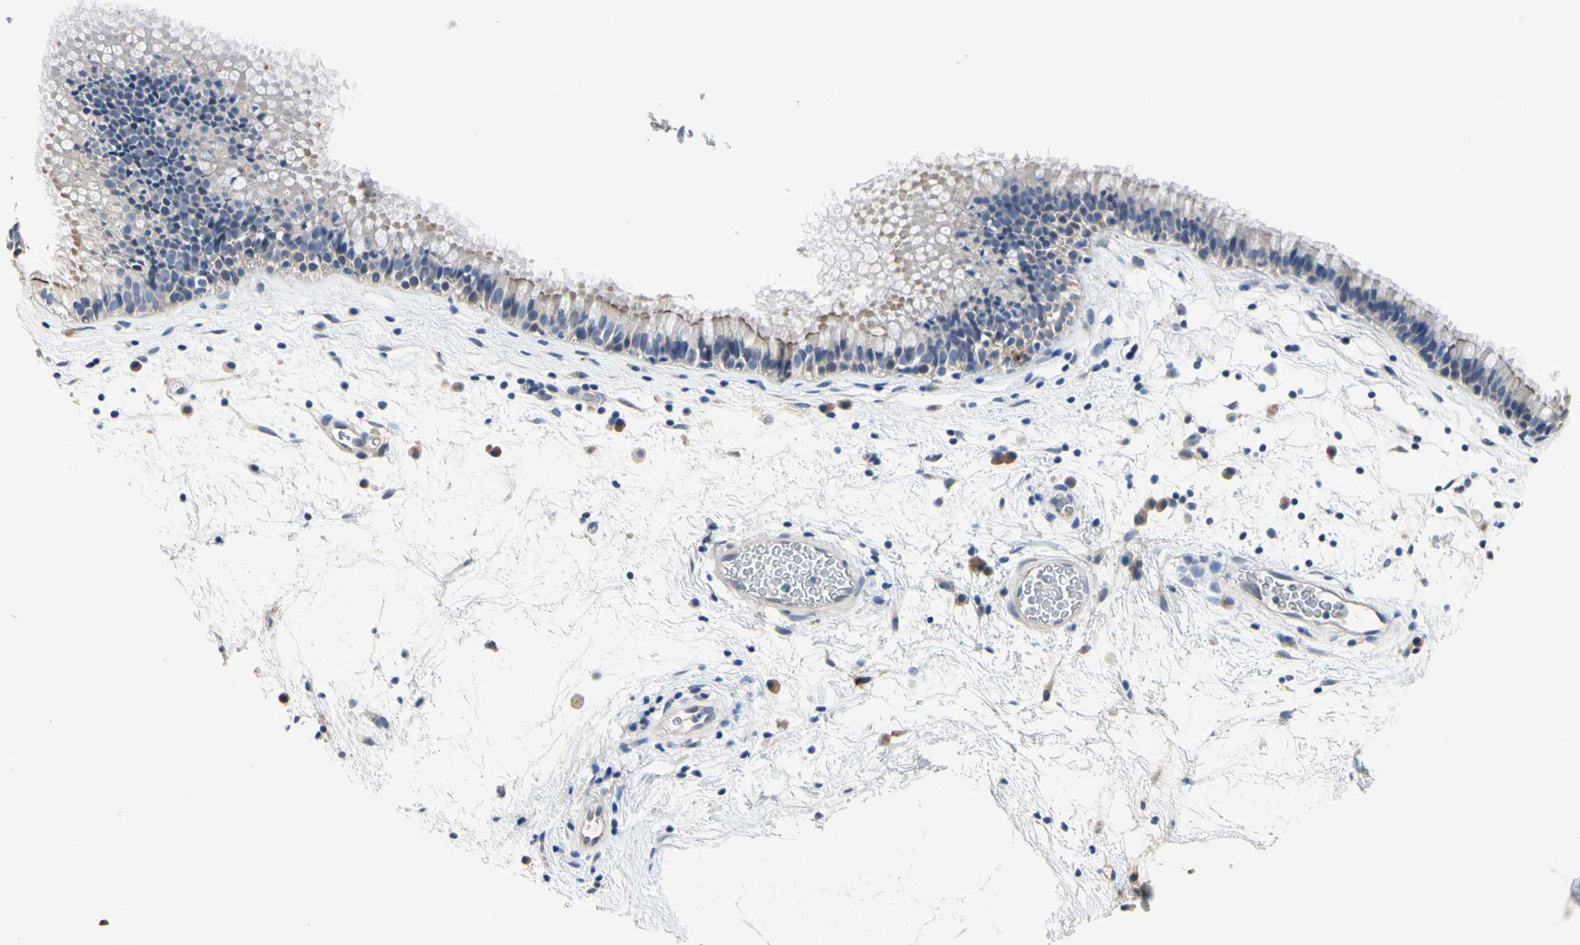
{"staining": {"intensity": "weak", "quantity": "25%-75%", "location": "cytoplasmic/membranous"}, "tissue": "nasopharynx", "cell_type": "Respiratory epithelial cells", "image_type": "normal", "snomed": [{"axis": "morphology", "description": "Normal tissue, NOS"}, {"axis": "morphology", "description": "Inflammation, NOS"}, {"axis": "topography", "description": "Nasopharynx"}], "caption": "IHC histopathology image of unremarkable nasopharynx stained for a protein (brown), which shows low levels of weak cytoplasmic/membranous expression in about 25%-75% of respiratory epithelial cells.", "gene": "GAS6", "patient": {"sex": "male", "age": 48}}